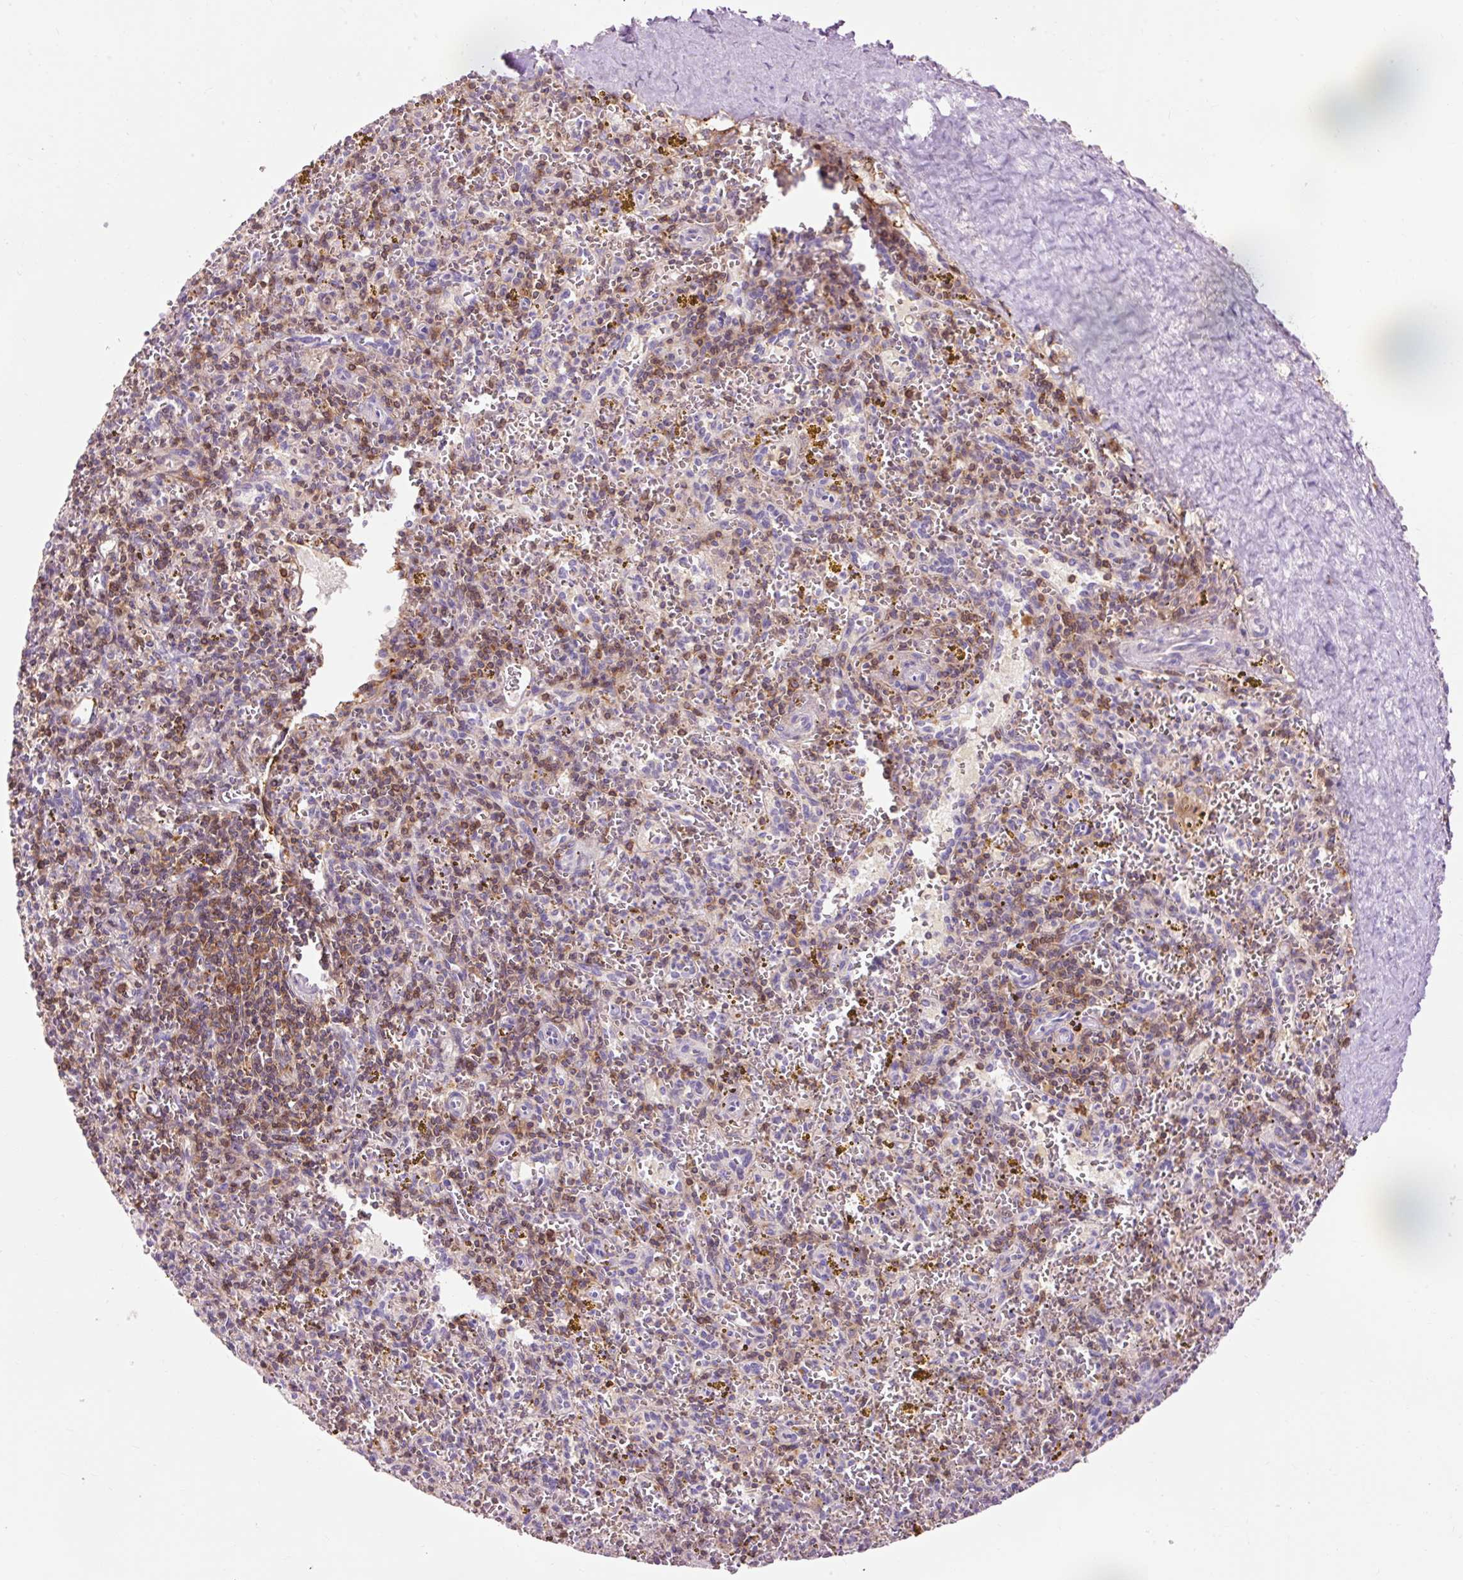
{"staining": {"intensity": "moderate", "quantity": "25%-75%", "location": "cytoplasmic/membranous"}, "tissue": "spleen", "cell_type": "Cells in red pulp", "image_type": "normal", "snomed": [{"axis": "morphology", "description": "Normal tissue, NOS"}, {"axis": "topography", "description": "Spleen"}], "caption": "A medium amount of moderate cytoplasmic/membranous staining is appreciated in approximately 25%-75% of cells in red pulp in benign spleen. (Stains: DAB in brown, nuclei in blue, Microscopy: brightfield microscopy at high magnification).", "gene": "CD83", "patient": {"sex": "male", "age": 57}}